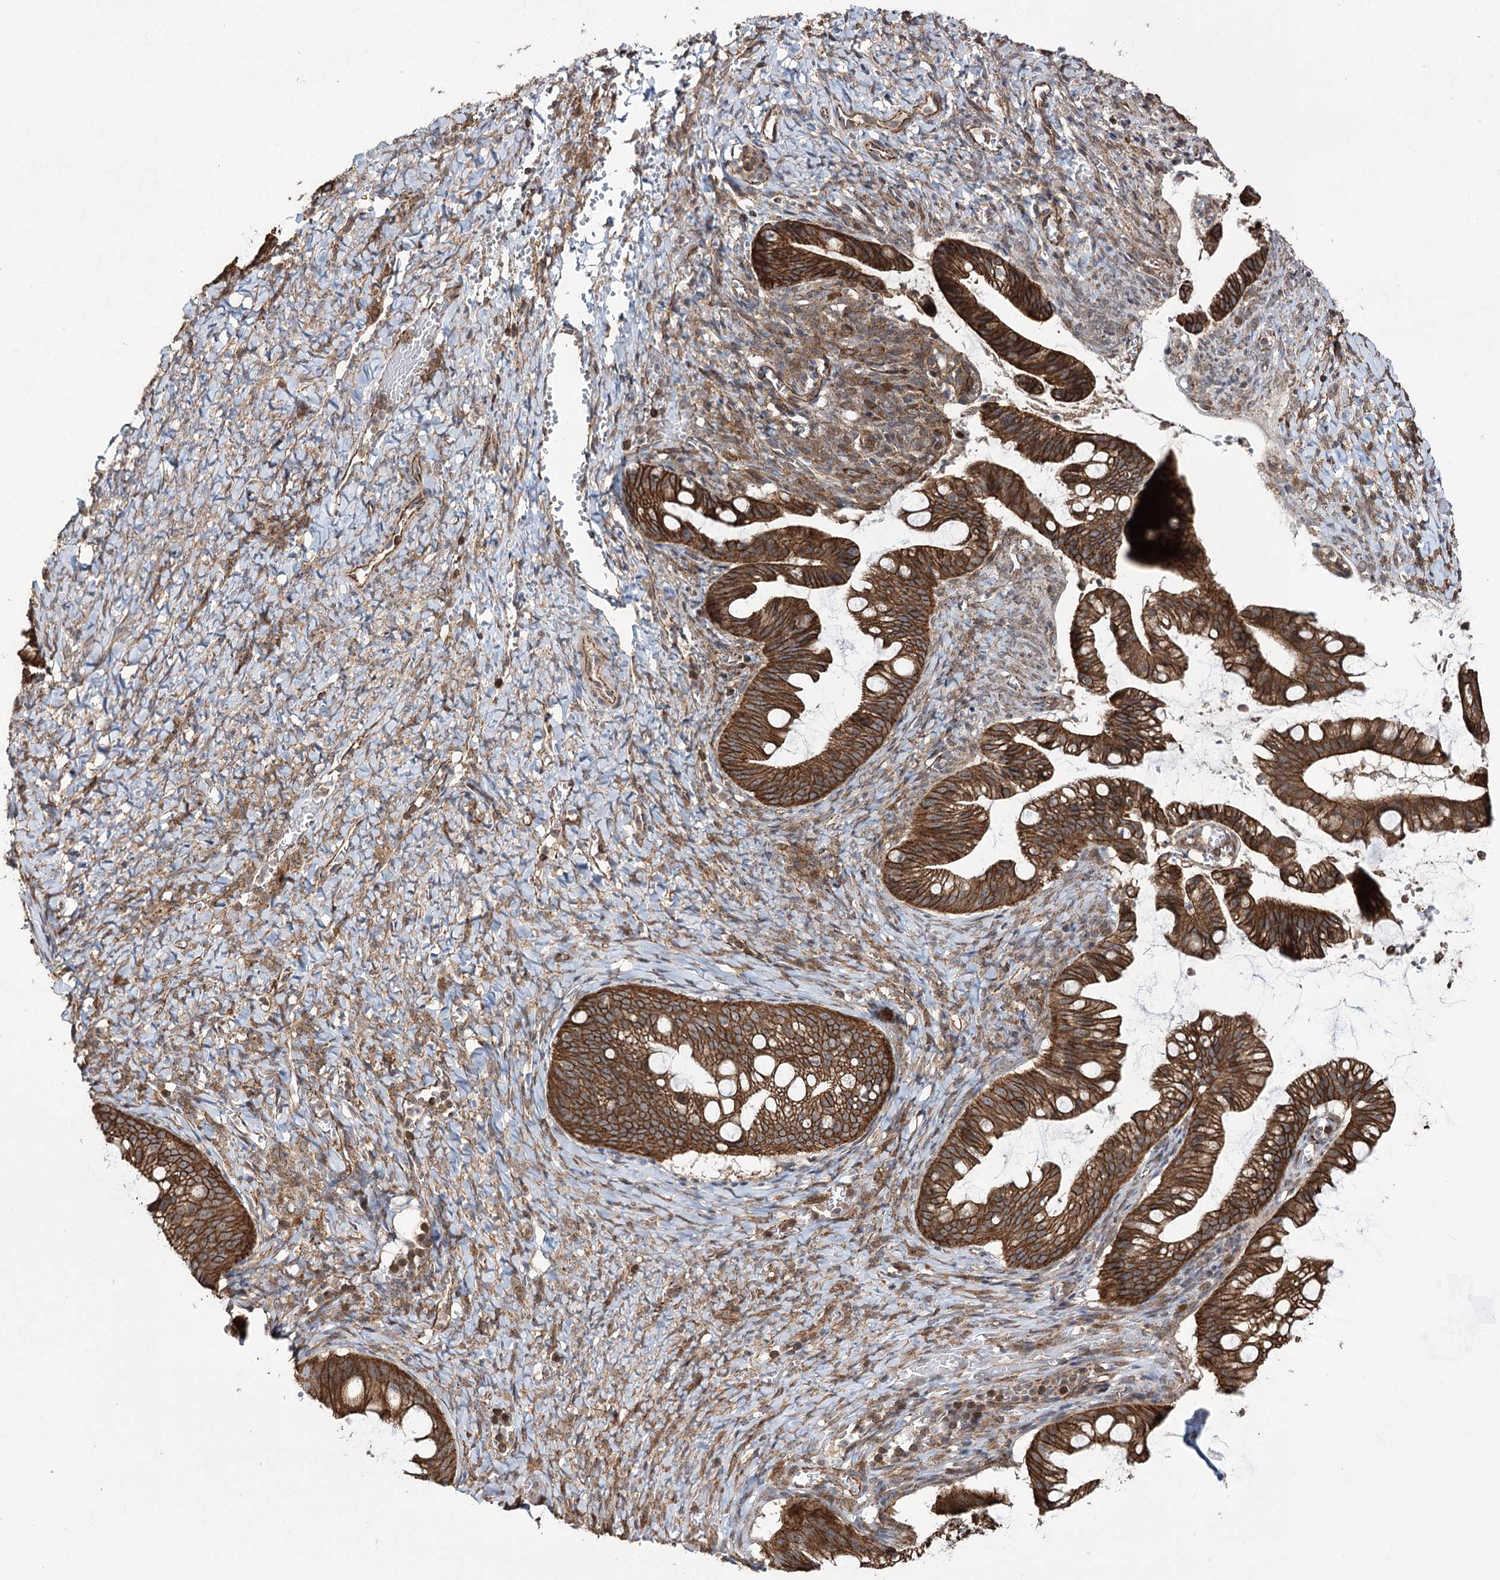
{"staining": {"intensity": "strong", "quantity": ">75%", "location": "cytoplasmic/membranous"}, "tissue": "ovarian cancer", "cell_type": "Tumor cells", "image_type": "cancer", "snomed": [{"axis": "morphology", "description": "Cystadenocarcinoma, mucinous, NOS"}, {"axis": "topography", "description": "Ovary"}], "caption": "A micrograph of human ovarian cancer (mucinous cystadenocarcinoma) stained for a protein displays strong cytoplasmic/membranous brown staining in tumor cells. The staining was performed using DAB to visualize the protein expression in brown, while the nuclei were stained in blue with hematoxylin (Magnification: 20x).", "gene": "DHX29", "patient": {"sex": "female", "age": 73}}